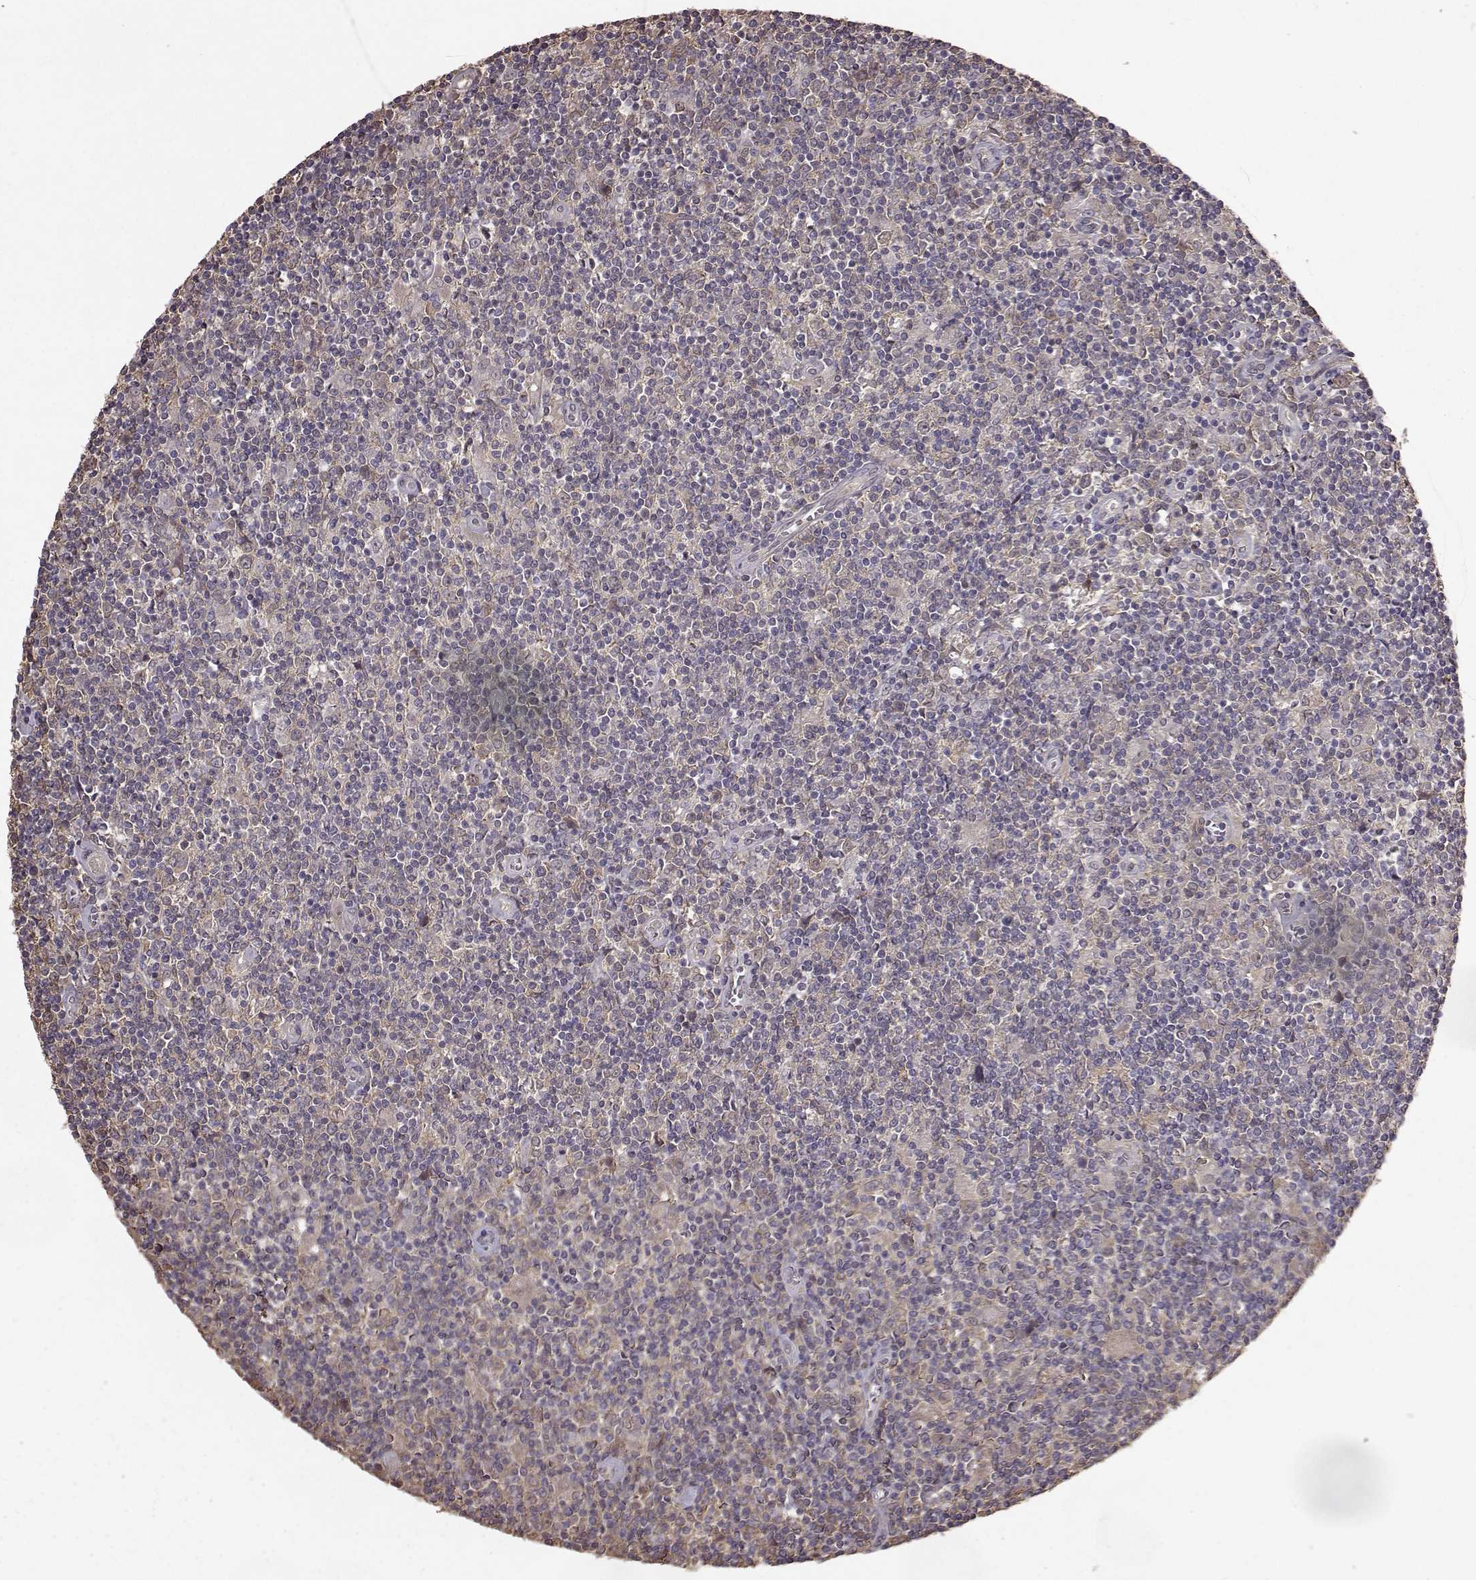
{"staining": {"intensity": "negative", "quantity": "none", "location": "none"}, "tissue": "lymphoma", "cell_type": "Tumor cells", "image_type": "cancer", "snomed": [{"axis": "morphology", "description": "Hodgkin's disease, NOS"}, {"axis": "topography", "description": "Lymph node"}], "caption": "IHC micrograph of neoplastic tissue: Hodgkin's disease stained with DAB (3,3'-diaminobenzidine) reveals no significant protein staining in tumor cells.", "gene": "NME1-NME2", "patient": {"sex": "male", "age": 40}}